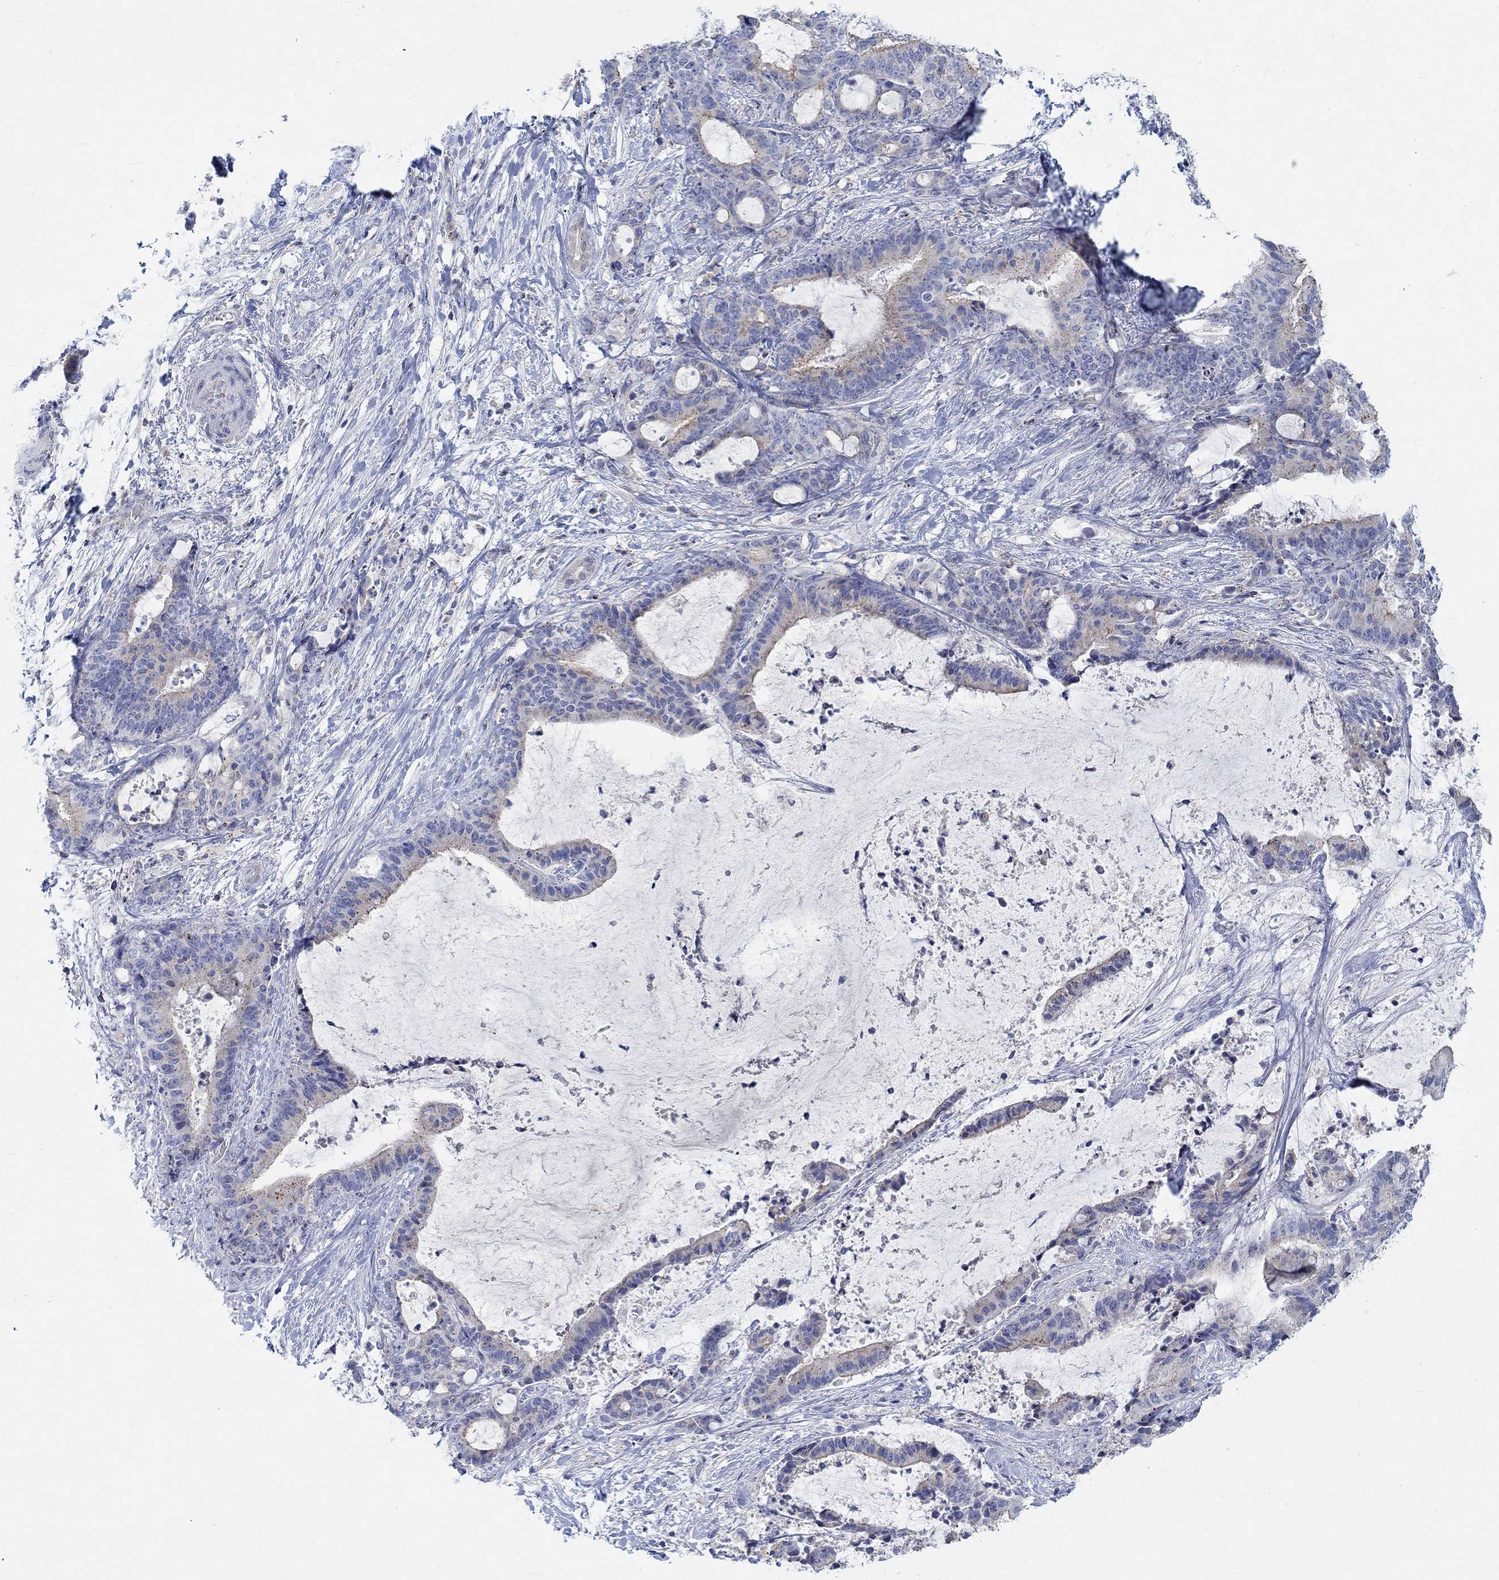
{"staining": {"intensity": "moderate", "quantity": "<25%", "location": "cytoplasmic/membranous"}, "tissue": "liver cancer", "cell_type": "Tumor cells", "image_type": "cancer", "snomed": [{"axis": "morphology", "description": "Cholangiocarcinoma"}, {"axis": "topography", "description": "Liver"}], "caption": "IHC micrograph of human liver cancer stained for a protein (brown), which shows low levels of moderate cytoplasmic/membranous staining in about <25% of tumor cells.", "gene": "NAV3", "patient": {"sex": "female", "age": 73}}